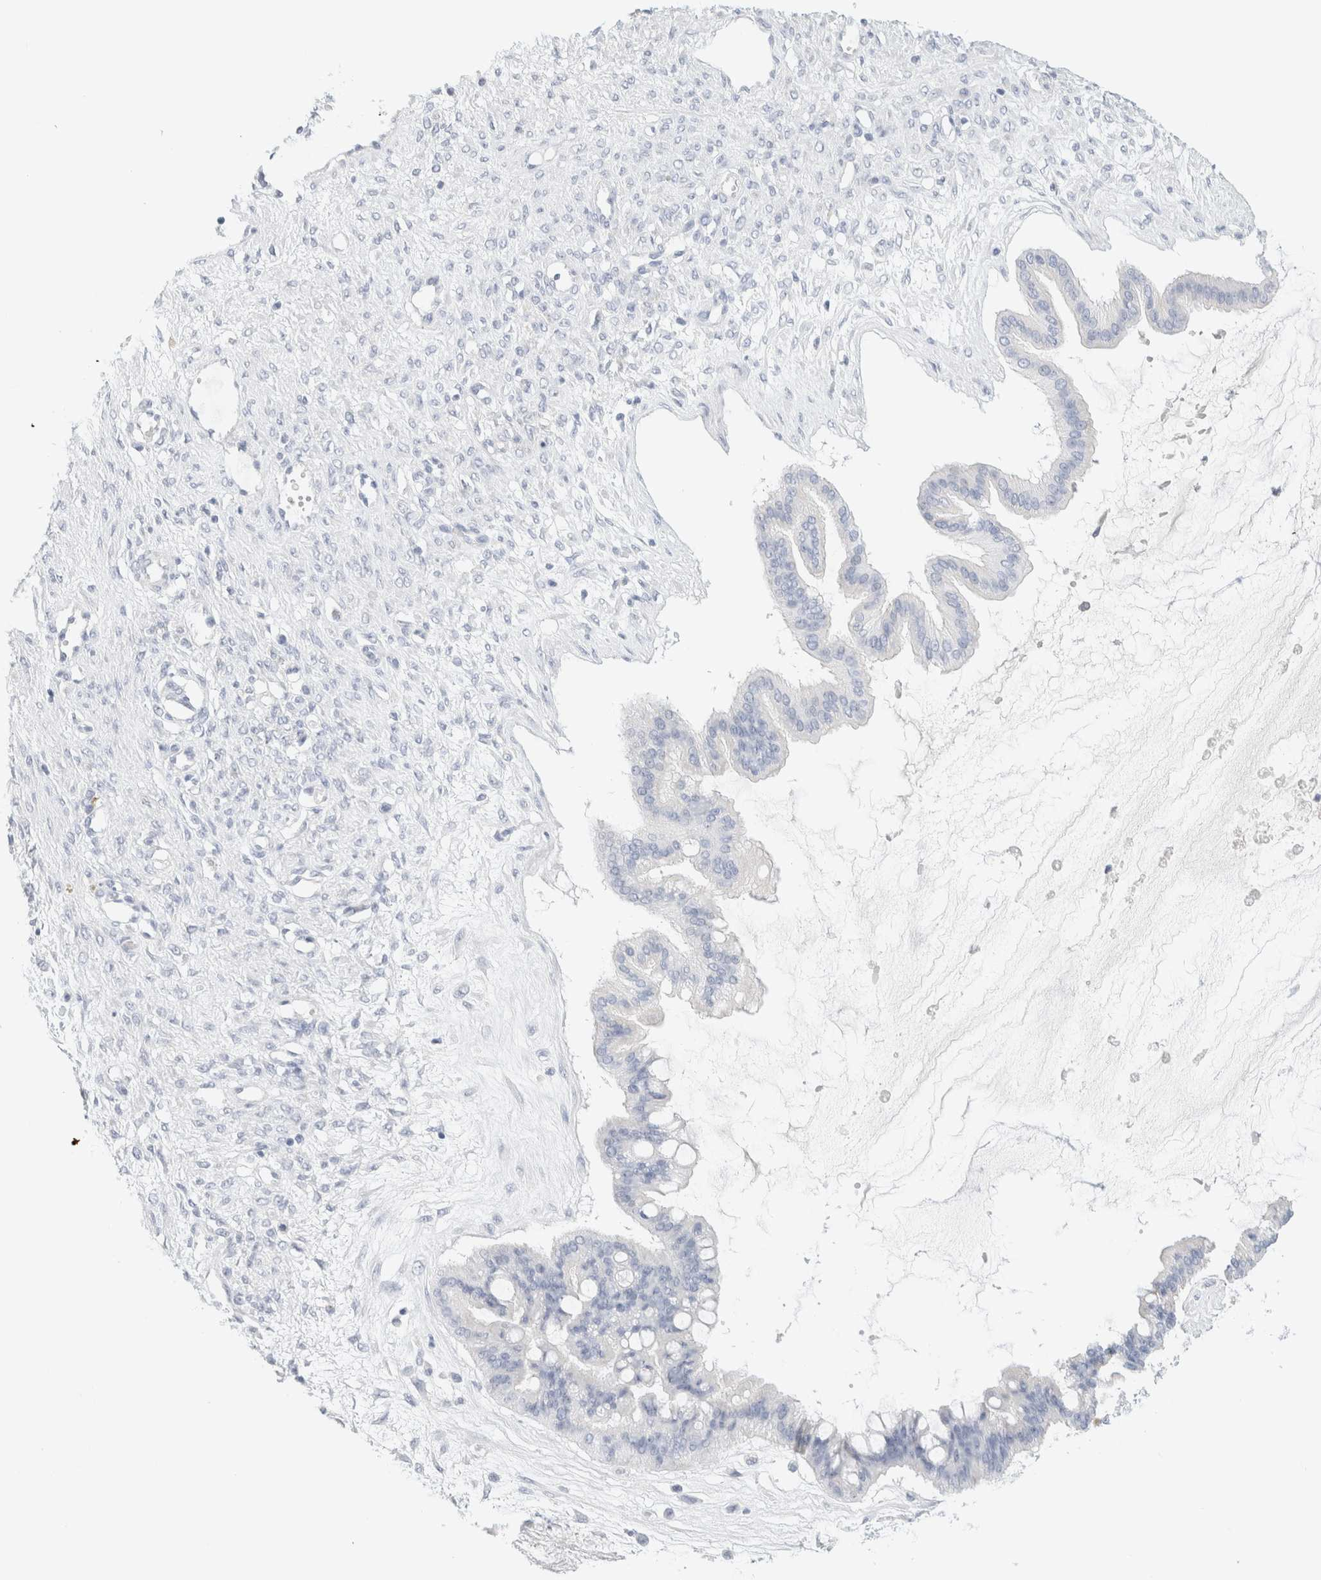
{"staining": {"intensity": "negative", "quantity": "none", "location": "none"}, "tissue": "ovarian cancer", "cell_type": "Tumor cells", "image_type": "cancer", "snomed": [{"axis": "morphology", "description": "Cystadenocarcinoma, mucinous, NOS"}, {"axis": "topography", "description": "Ovary"}], "caption": "A micrograph of human ovarian mucinous cystadenocarcinoma is negative for staining in tumor cells.", "gene": "HEXD", "patient": {"sex": "female", "age": 73}}